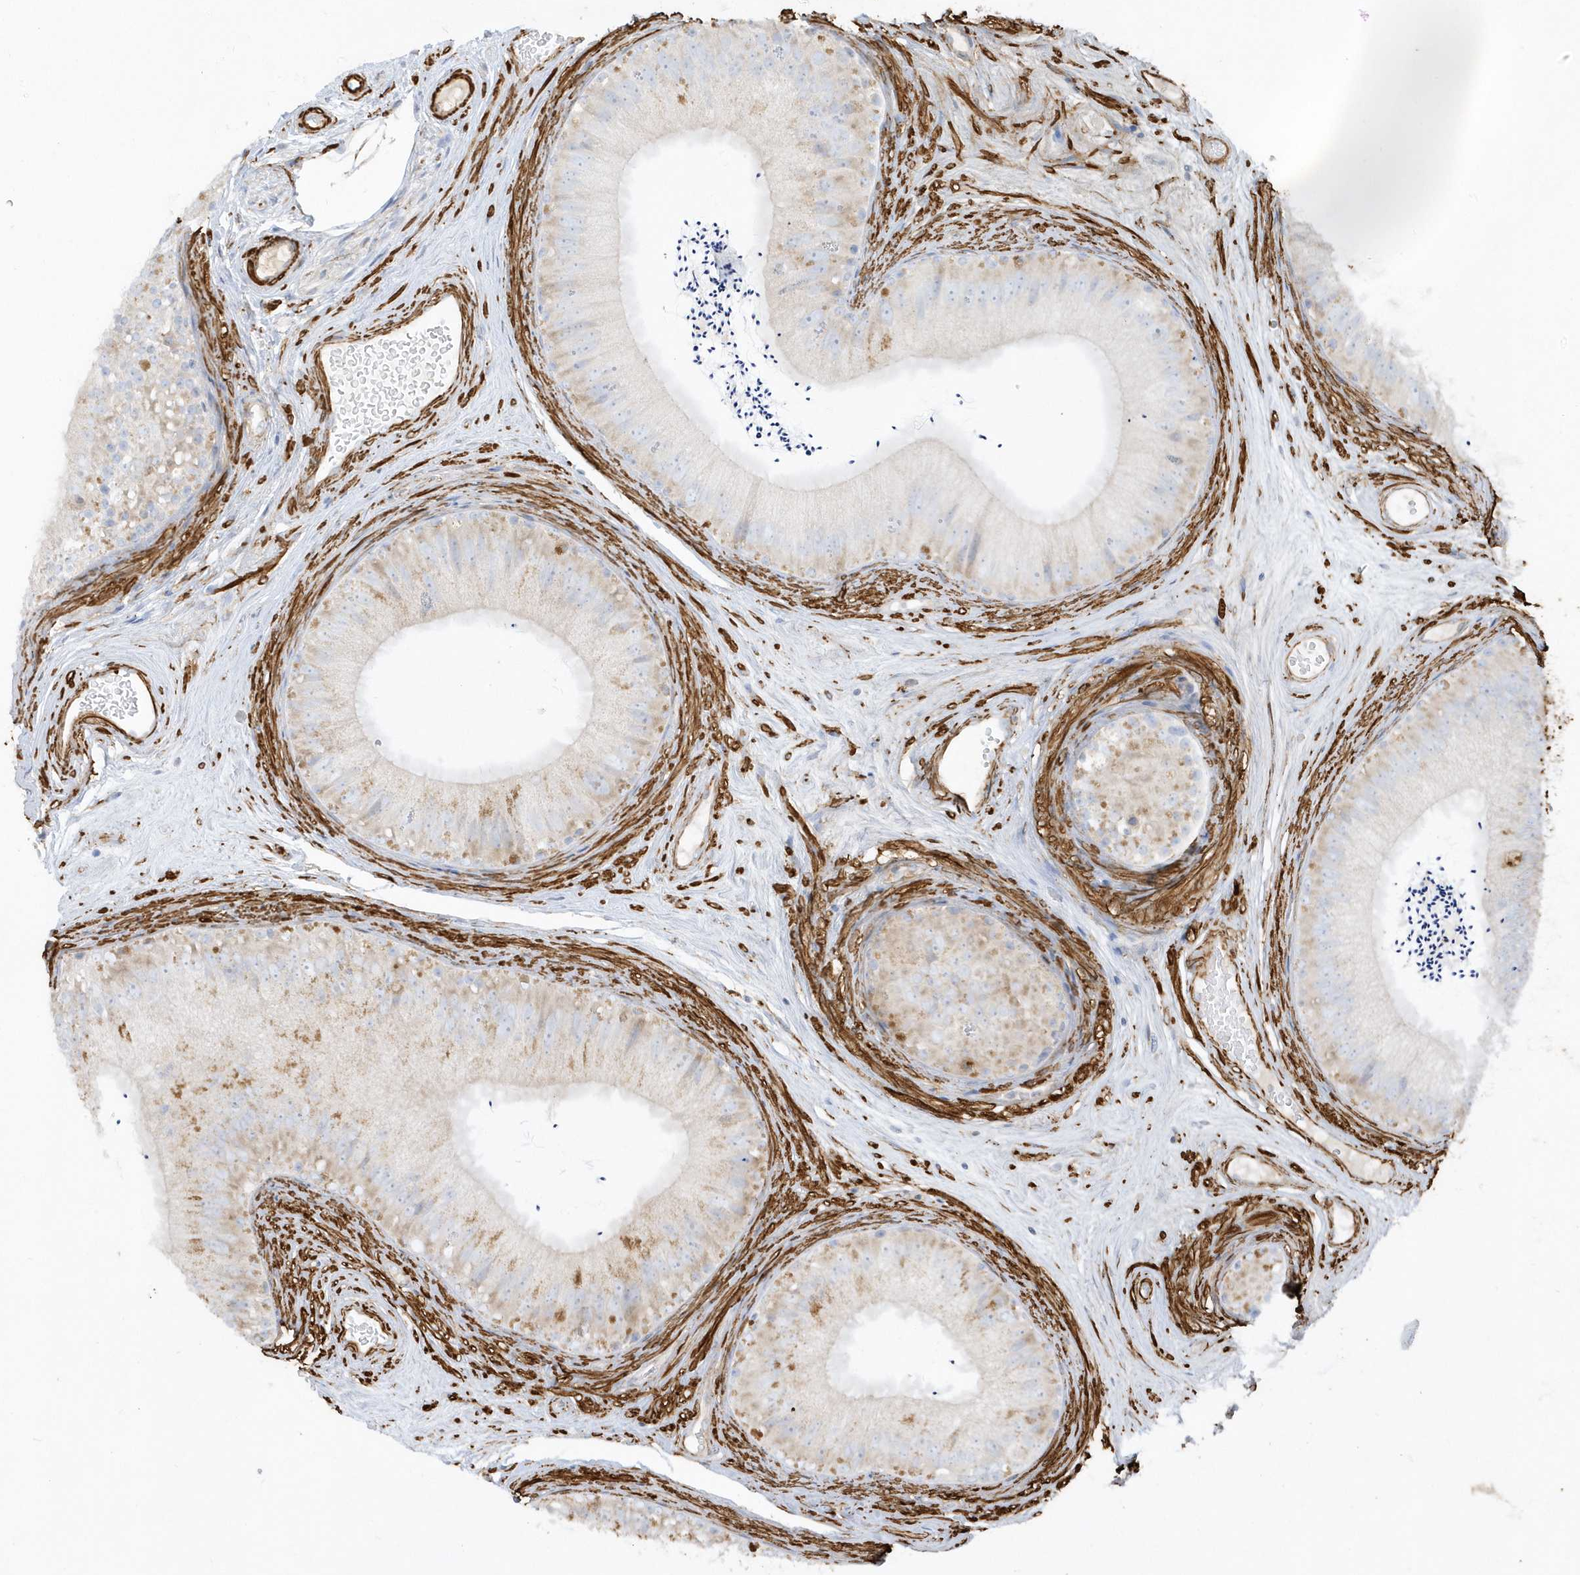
{"staining": {"intensity": "weak", "quantity": "<25%", "location": "cytoplasmic/membranous"}, "tissue": "epididymis", "cell_type": "Glandular cells", "image_type": "normal", "snomed": [{"axis": "morphology", "description": "Normal tissue, NOS"}, {"axis": "topography", "description": "Epididymis"}], "caption": "IHC micrograph of benign epididymis: human epididymis stained with DAB (3,3'-diaminobenzidine) displays no significant protein staining in glandular cells. (DAB immunohistochemistry visualized using brightfield microscopy, high magnification).", "gene": "THADA", "patient": {"sex": "male", "age": 77}}